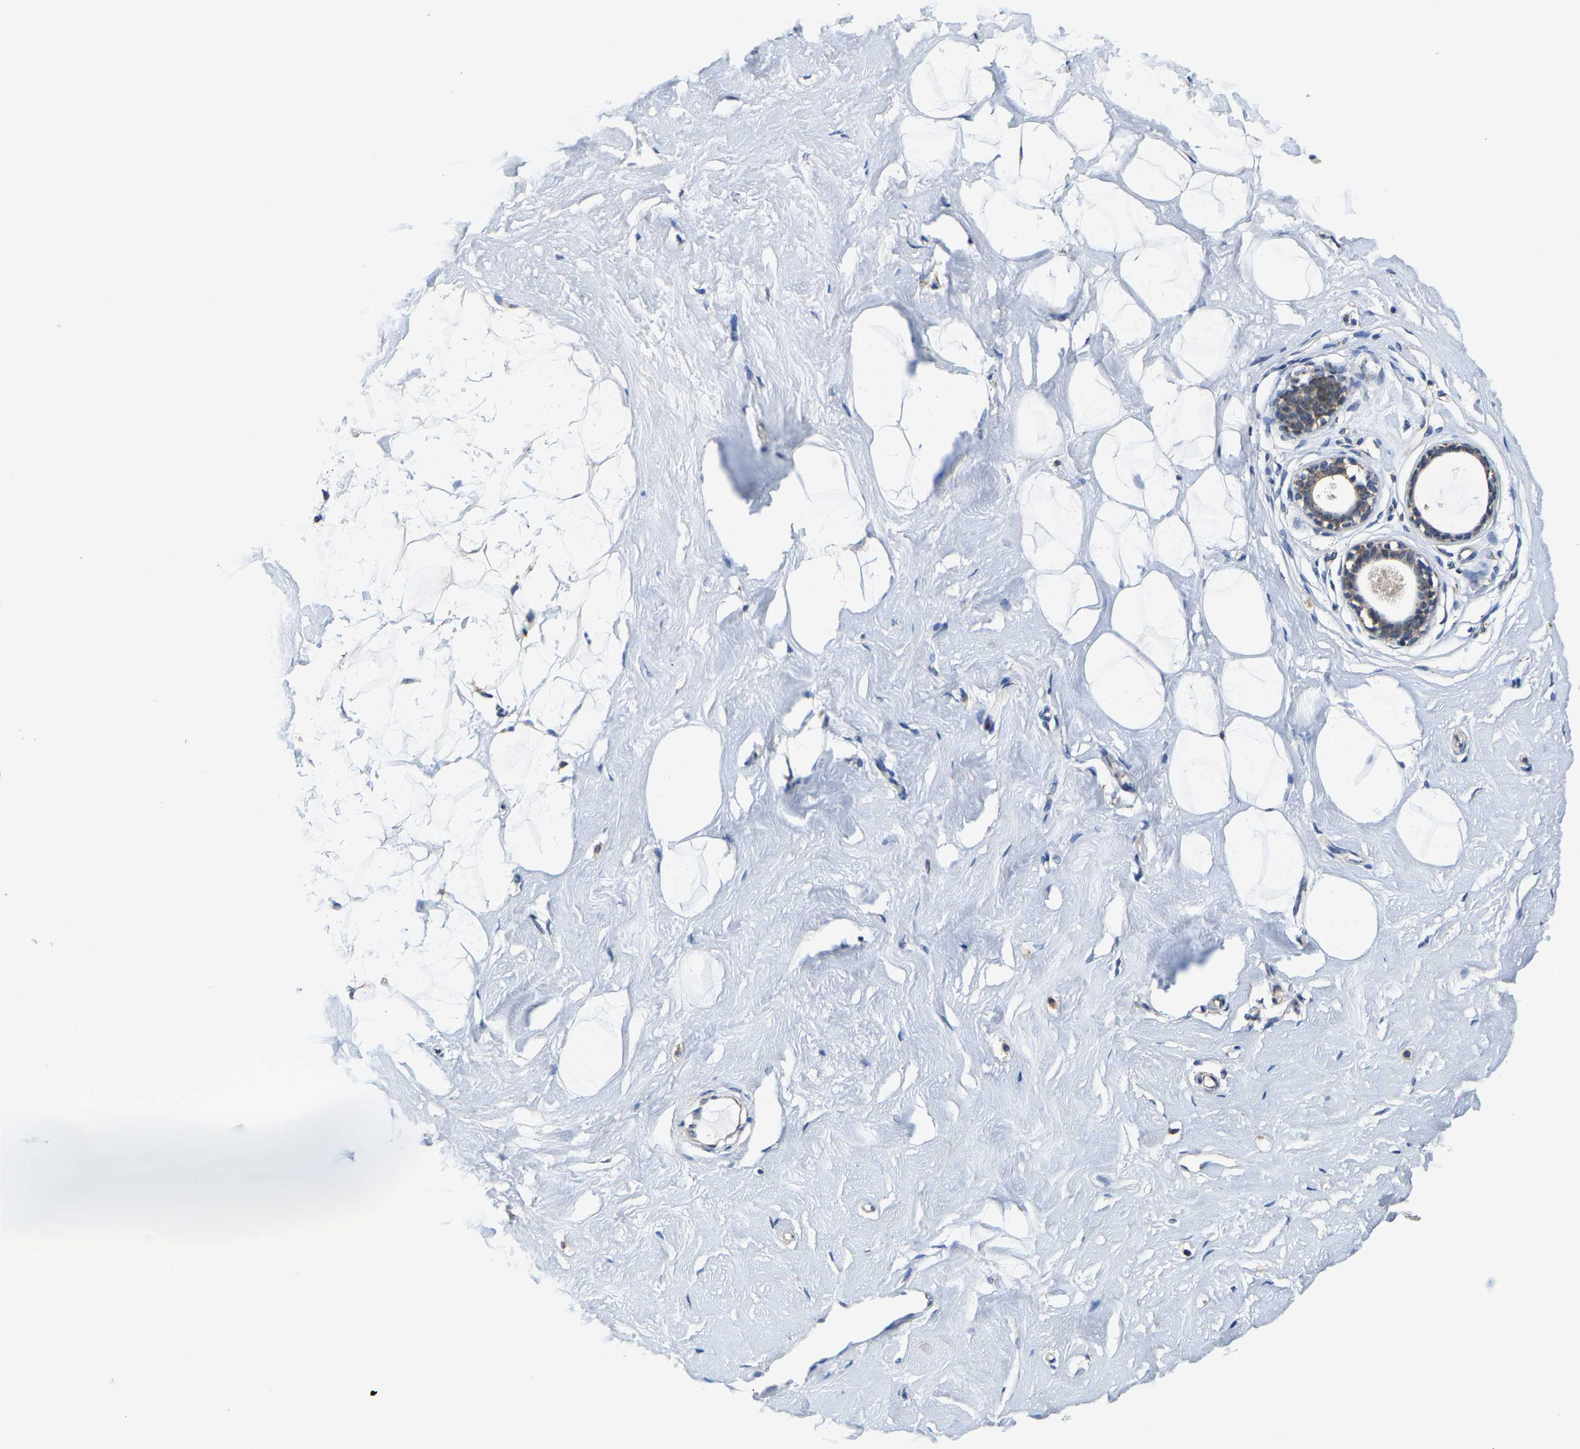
{"staining": {"intensity": "negative", "quantity": "none", "location": "none"}, "tissue": "breast", "cell_type": "Adipocytes", "image_type": "normal", "snomed": [{"axis": "morphology", "description": "Normal tissue, NOS"}, {"axis": "topography", "description": "Breast"}], "caption": "The image demonstrates no significant positivity in adipocytes of breast.", "gene": "SHMT2", "patient": {"sex": "female", "age": 23}}